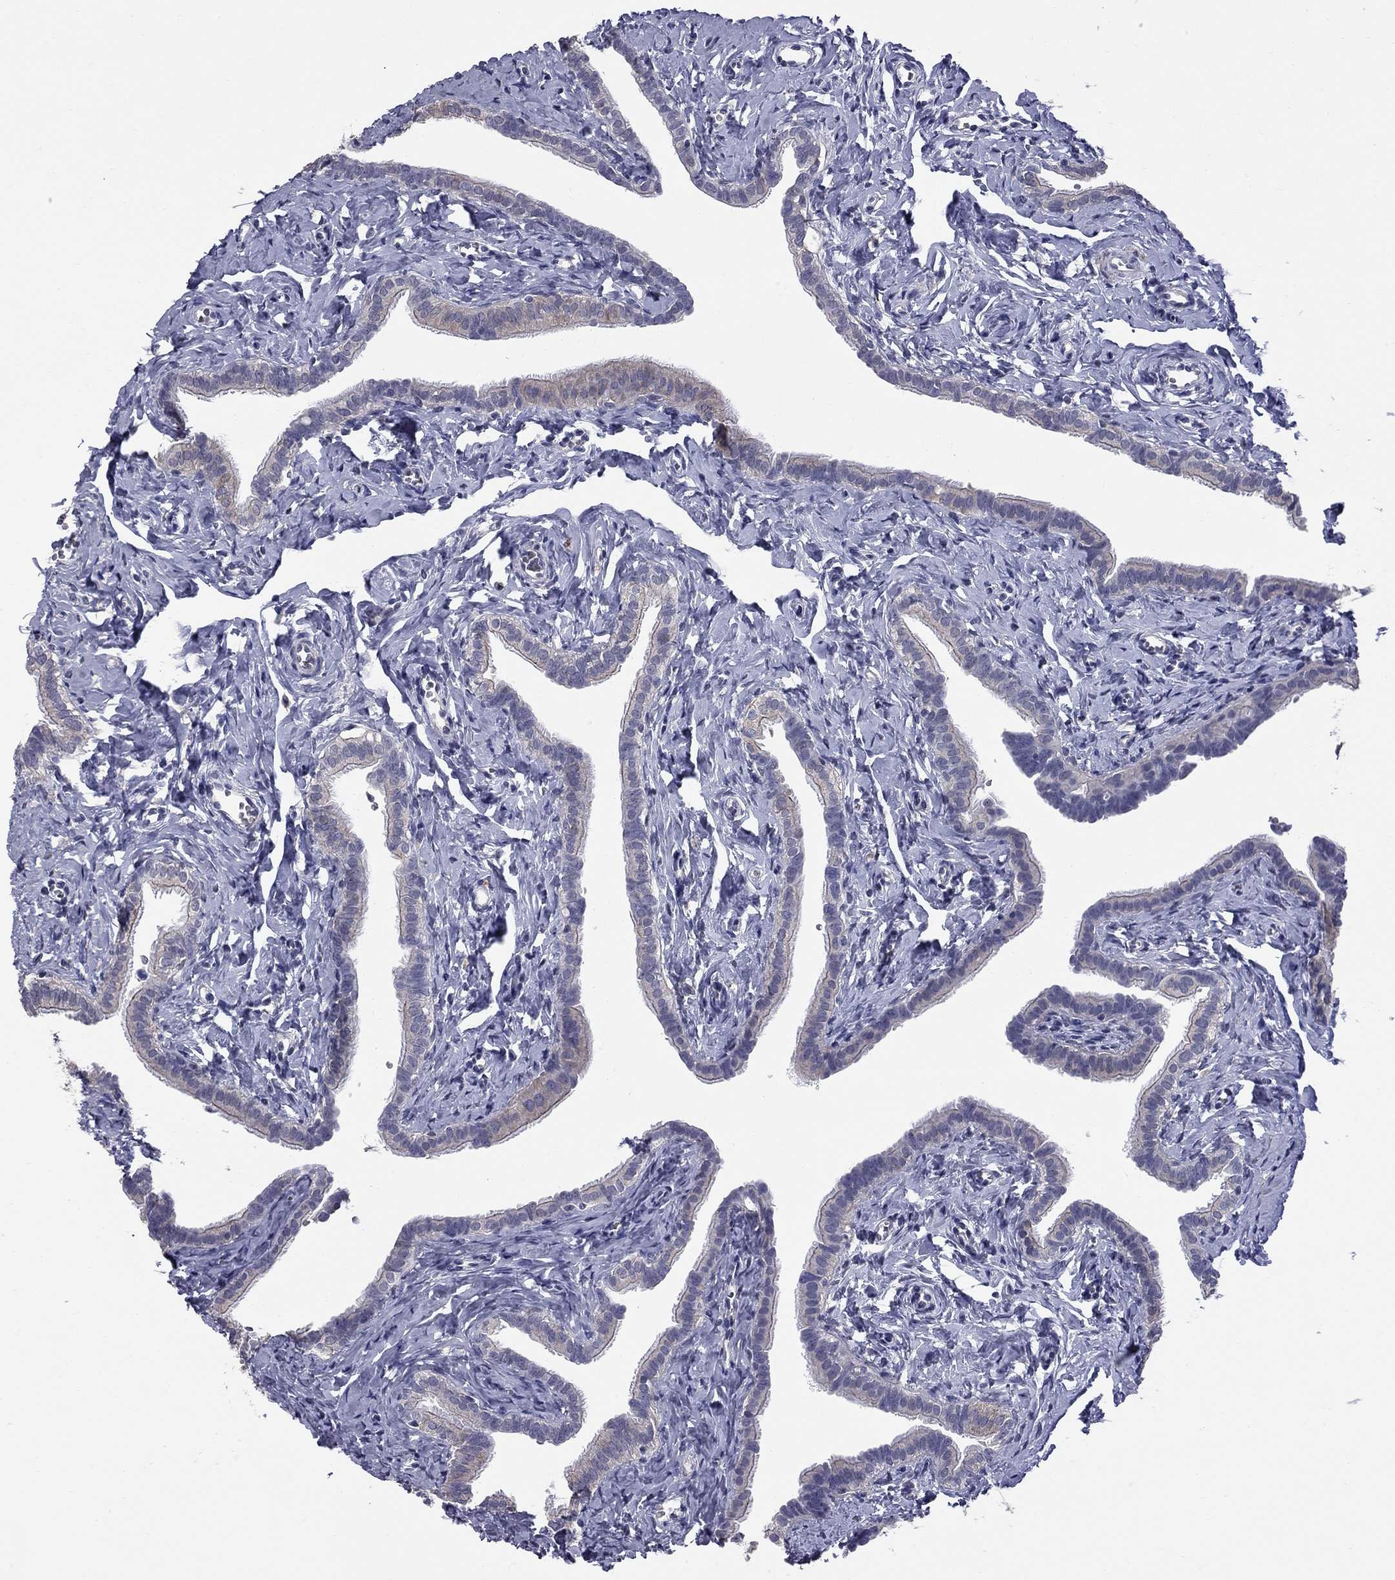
{"staining": {"intensity": "negative", "quantity": "none", "location": "none"}, "tissue": "fallopian tube", "cell_type": "Glandular cells", "image_type": "normal", "snomed": [{"axis": "morphology", "description": "Normal tissue, NOS"}, {"axis": "topography", "description": "Fallopian tube"}], "caption": "Immunohistochemistry (IHC) image of unremarkable human fallopian tube stained for a protein (brown), which displays no expression in glandular cells.", "gene": "HTR4", "patient": {"sex": "female", "age": 41}}